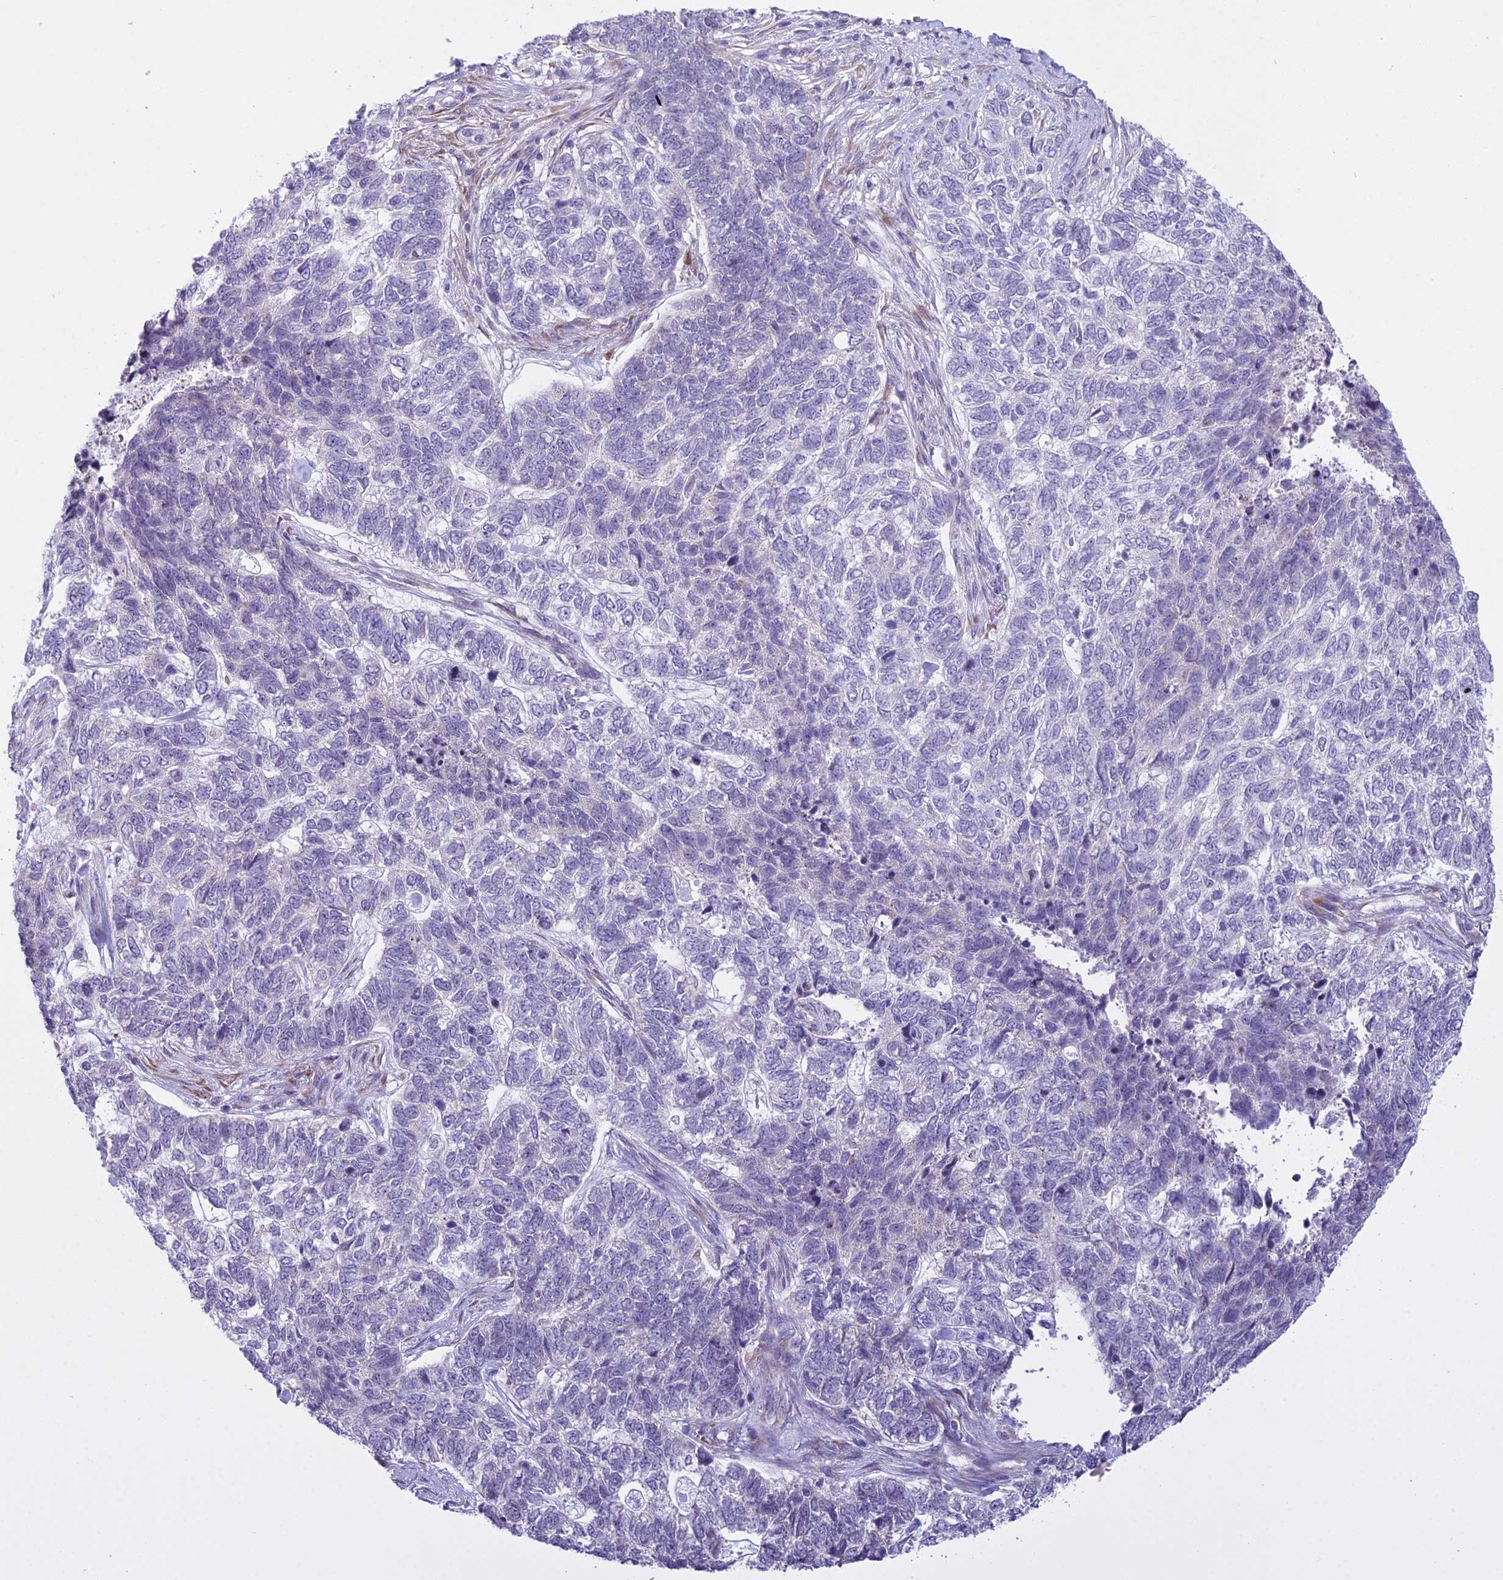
{"staining": {"intensity": "negative", "quantity": "none", "location": "none"}, "tissue": "skin cancer", "cell_type": "Tumor cells", "image_type": "cancer", "snomed": [{"axis": "morphology", "description": "Basal cell carcinoma"}, {"axis": "topography", "description": "Skin"}], "caption": "Basal cell carcinoma (skin) was stained to show a protein in brown. There is no significant positivity in tumor cells.", "gene": "RPS26", "patient": {"sex": "female", "age": 65}}